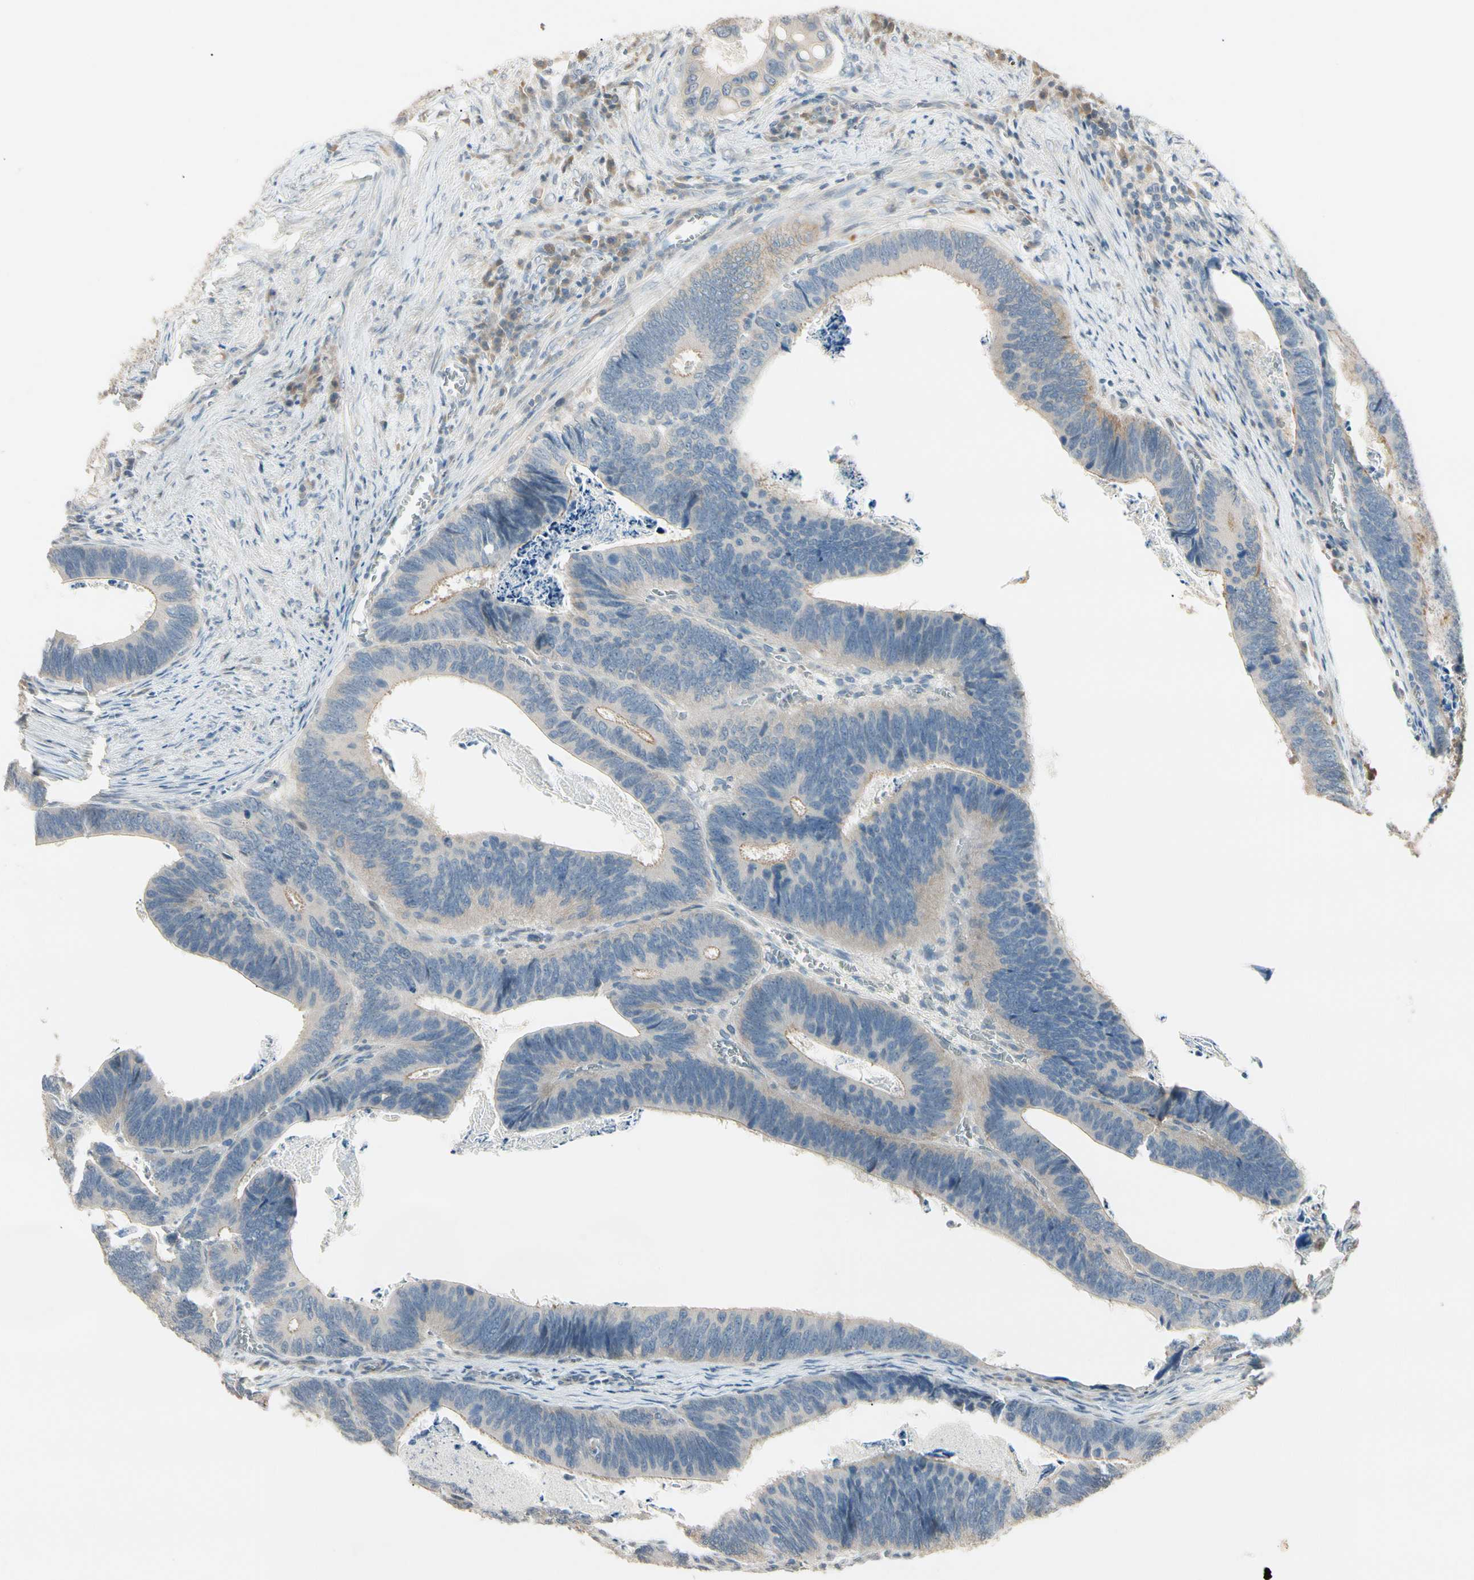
{"staining": {"intensity": "weak", "quantity": "<25%", "location": "cytoplasmic/membranous"}, "tissue": "colorectal cancer", "cell_type": "Tumor cells", "image_type": "cancer", "snomed": [{"axis": "morphology", "description": "Adenocarcinoma, NOS"}, {"axis": "topography", "description": "Colon"}], "caption": "This is an IHC image of human colorectal cancer (adenocarcinoma). There is no staining in tumor cells.", "gene": "P3H2", "patient": {"sex": "male", "age": 72}}